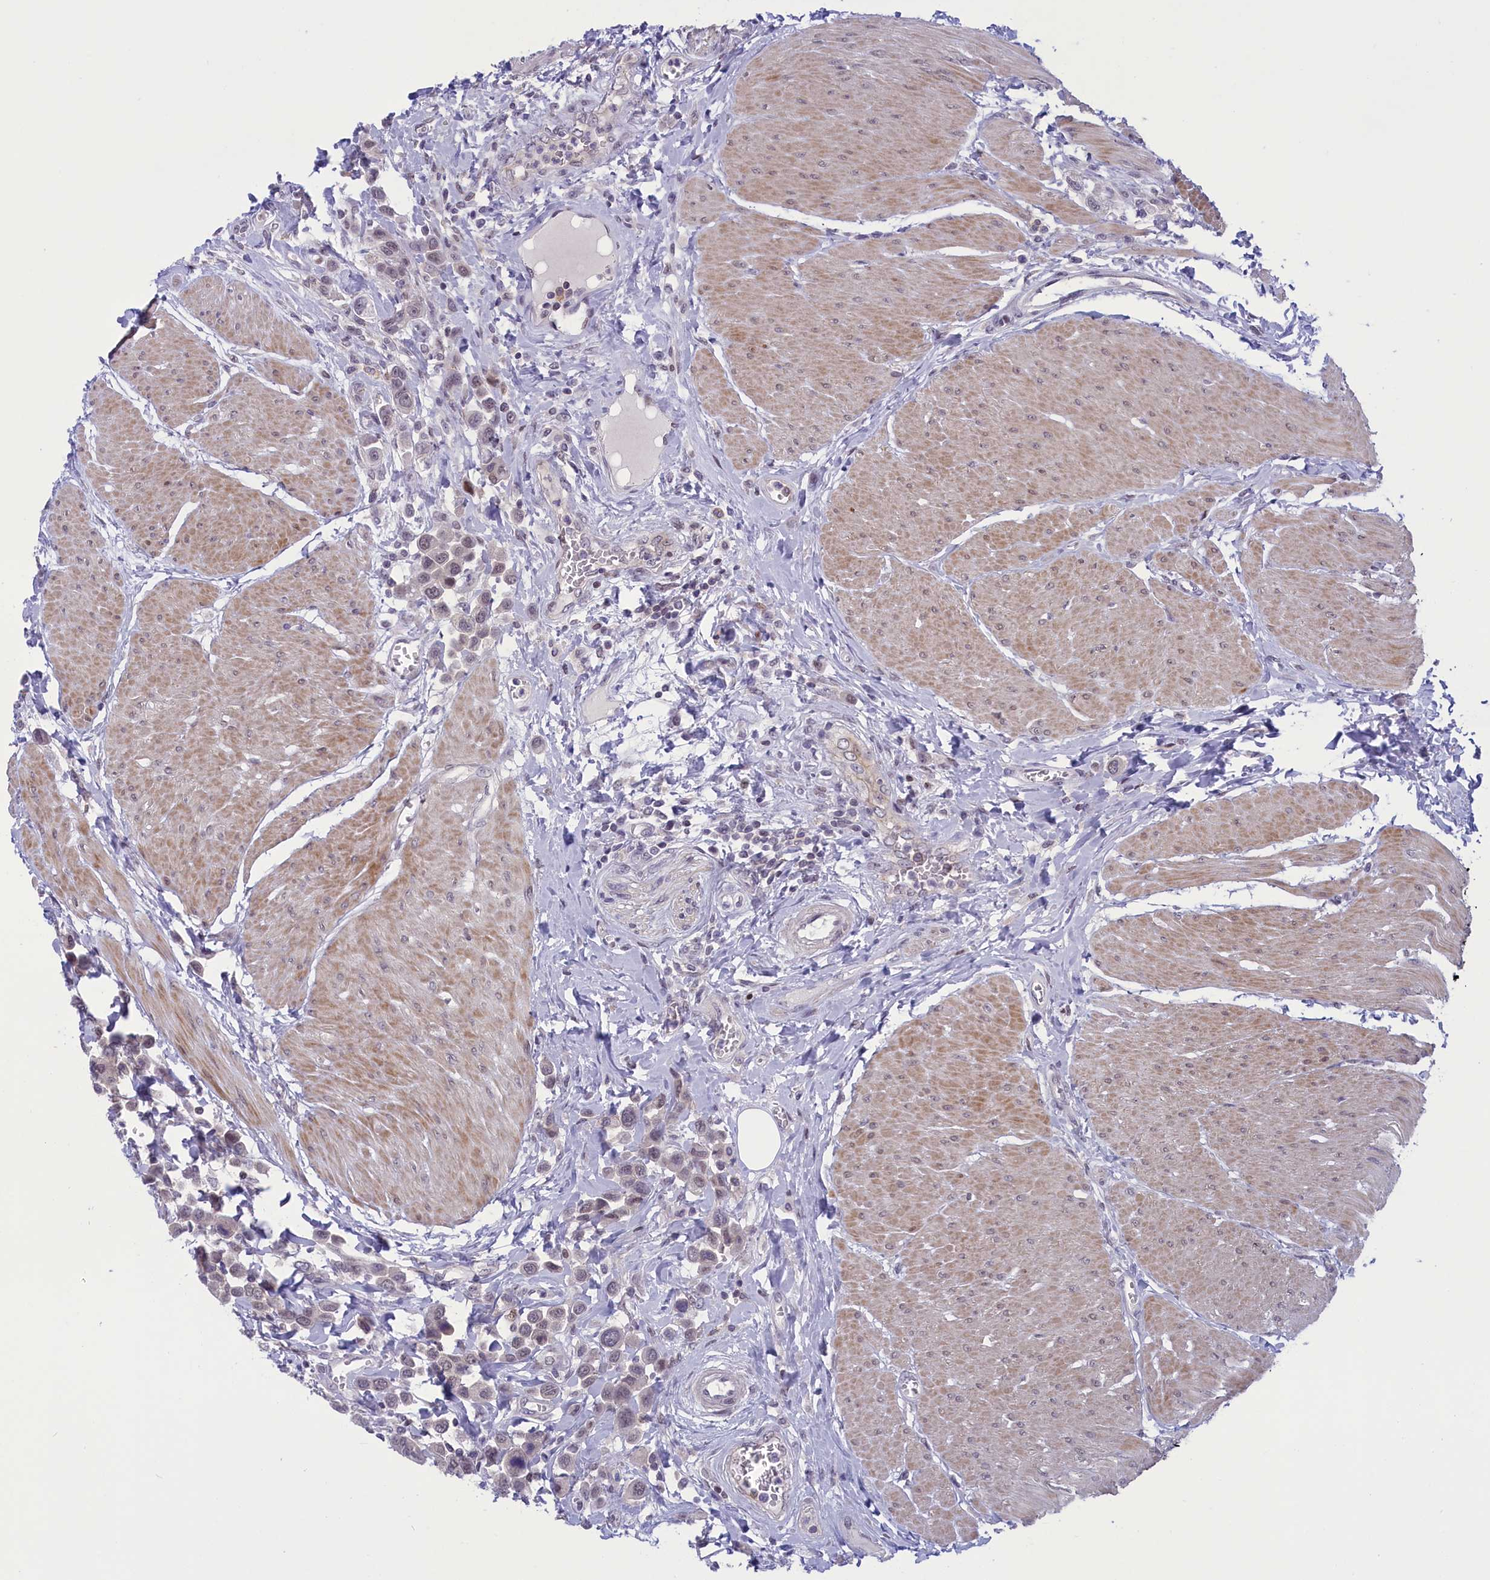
{"staining": {"intensity": "negative", "quantity": "none", "location": "none"}, "tissue": "urothelial cancer", "cell_type": "Tumor cells", "image_type": "cancer", "snomed": [{"axis": "morphology", "description": "Urothelial carcinoma, High grade"}, {"axis": "topography", "description": "Urinary bladder"}], "caption": "Tumor cells show no significant expression in urothelial cancer.", "gene": "CORO2A", "patient": {"sex": "male", "age": 50}}